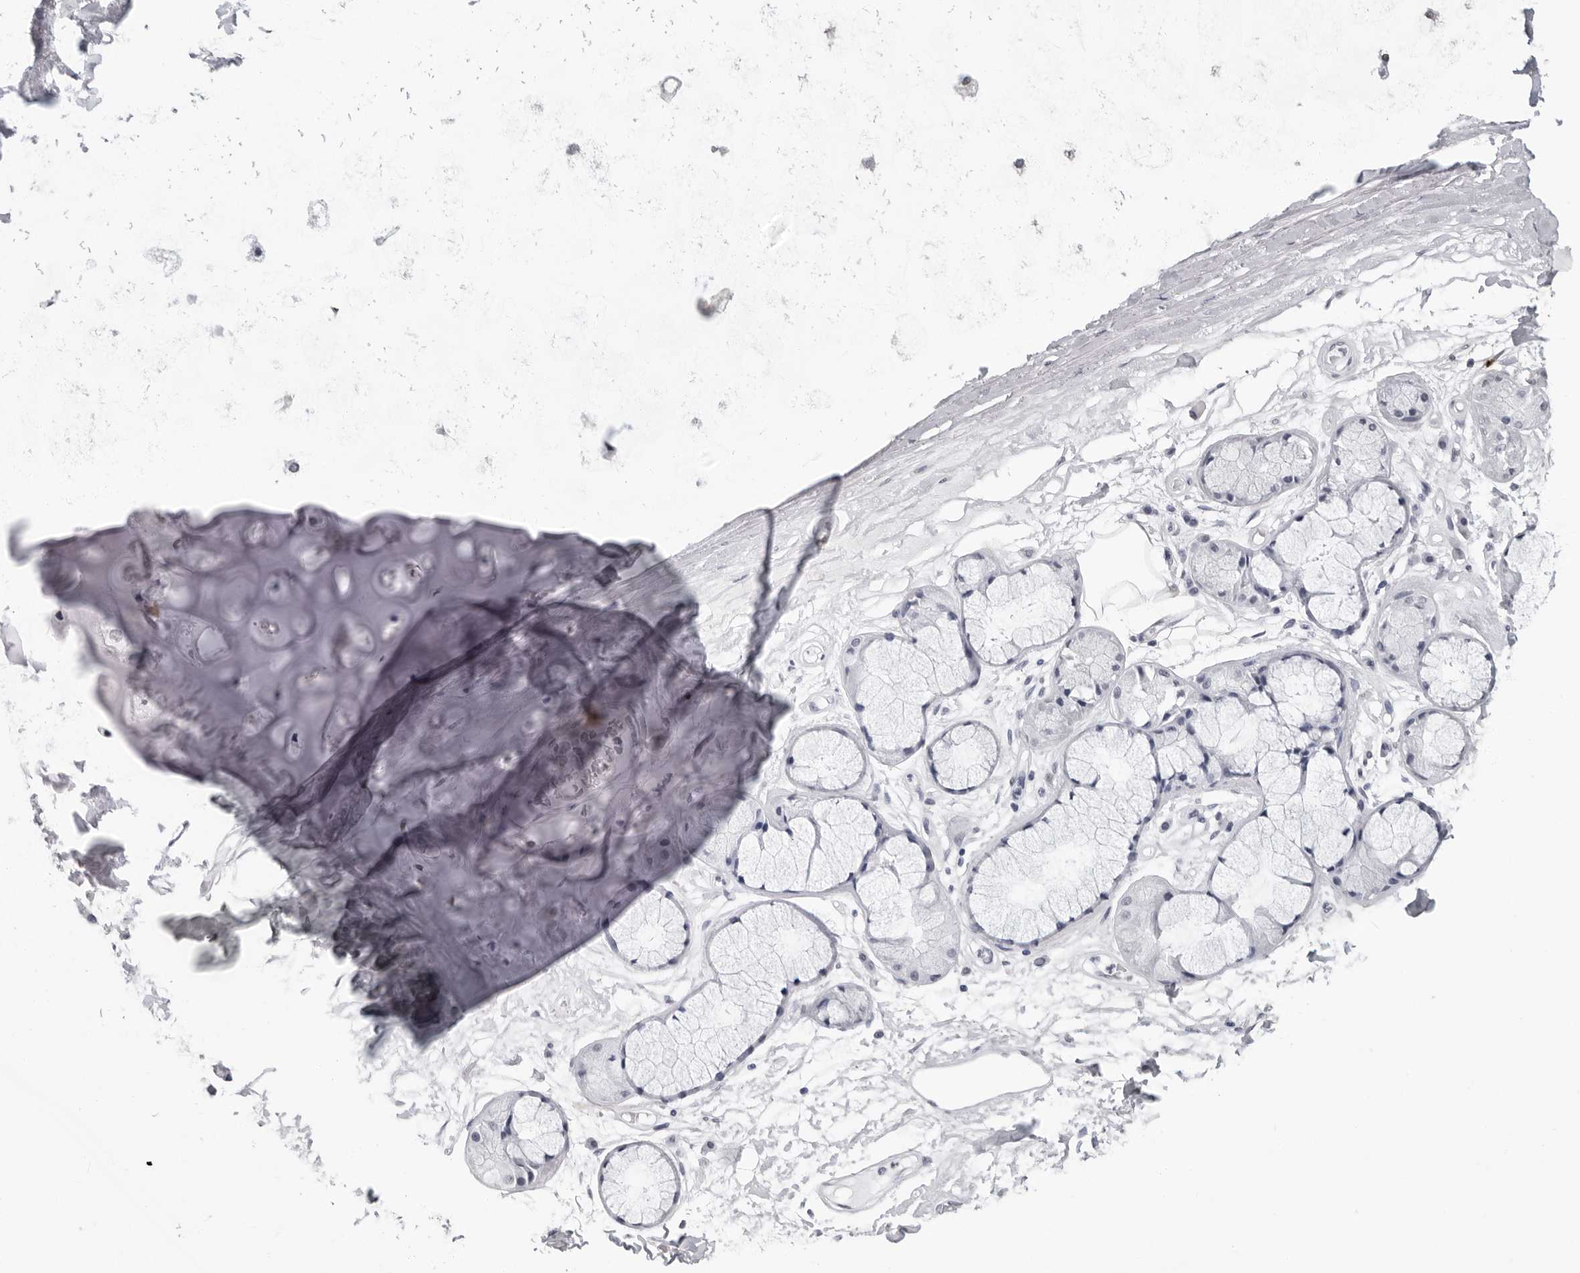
{"staining": {"intensity": "negative", "quantity": "none", "location": "none"}, "tissue": "adipose tissue", "cell_type": "Adipocytes", "image_type": "normal", "snomed": [{"axis": "morphology", "description": "Normal tissue, NOS"}, {"axis": "topography", "description": "Bronchus"}], "caption": "This is a histopathology image of IHC staining of unremarkable adipose tissue, which shows no positivity in adipocytes. (DAB immunohistochemistry (IHC) with hematoxylin counter stain).", "gene": "HEPACAM", "patient": {"sex": "male", "age": 66}}